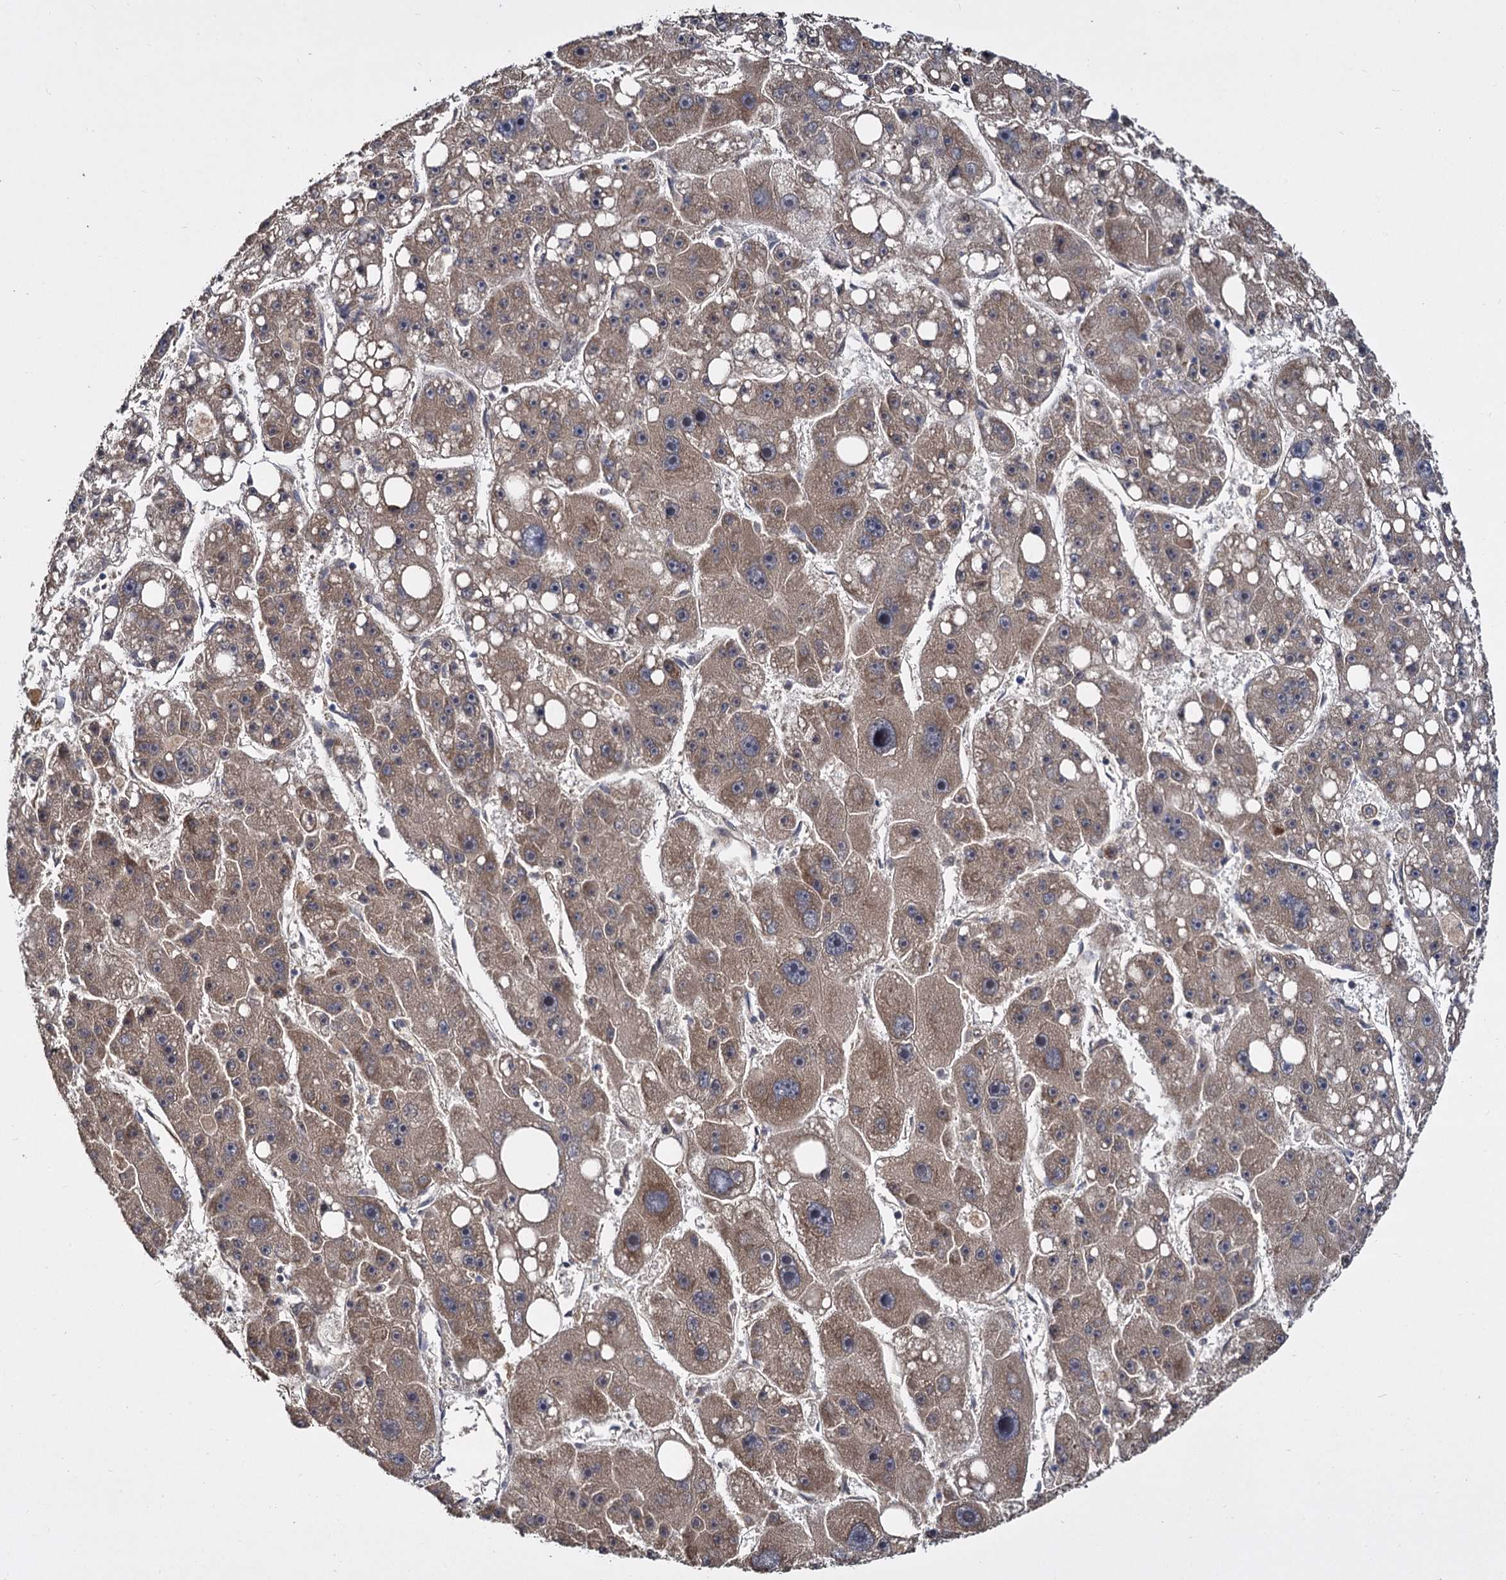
{"staining": {"intensity": "weak", "quantity": ">75%", "location": "cytoplasmic/membranous"}, "tissue": "liver cancer", "cell_type": "Tumor cells", "image_type": "cancer", "snomed": [{"axis": "morphology", "description": "Carcinoma, Hepatocellular, NOS"}, {"axis": "topography", "description": "Liver"}], "caption": "Liver cancer stained for a protein (brown) reveals weak cytoplasmic/membranous positive expression in about >75% of tumor cells.", "gene": "INPPL1", "patient": {"sex": "female", "age": 61}}